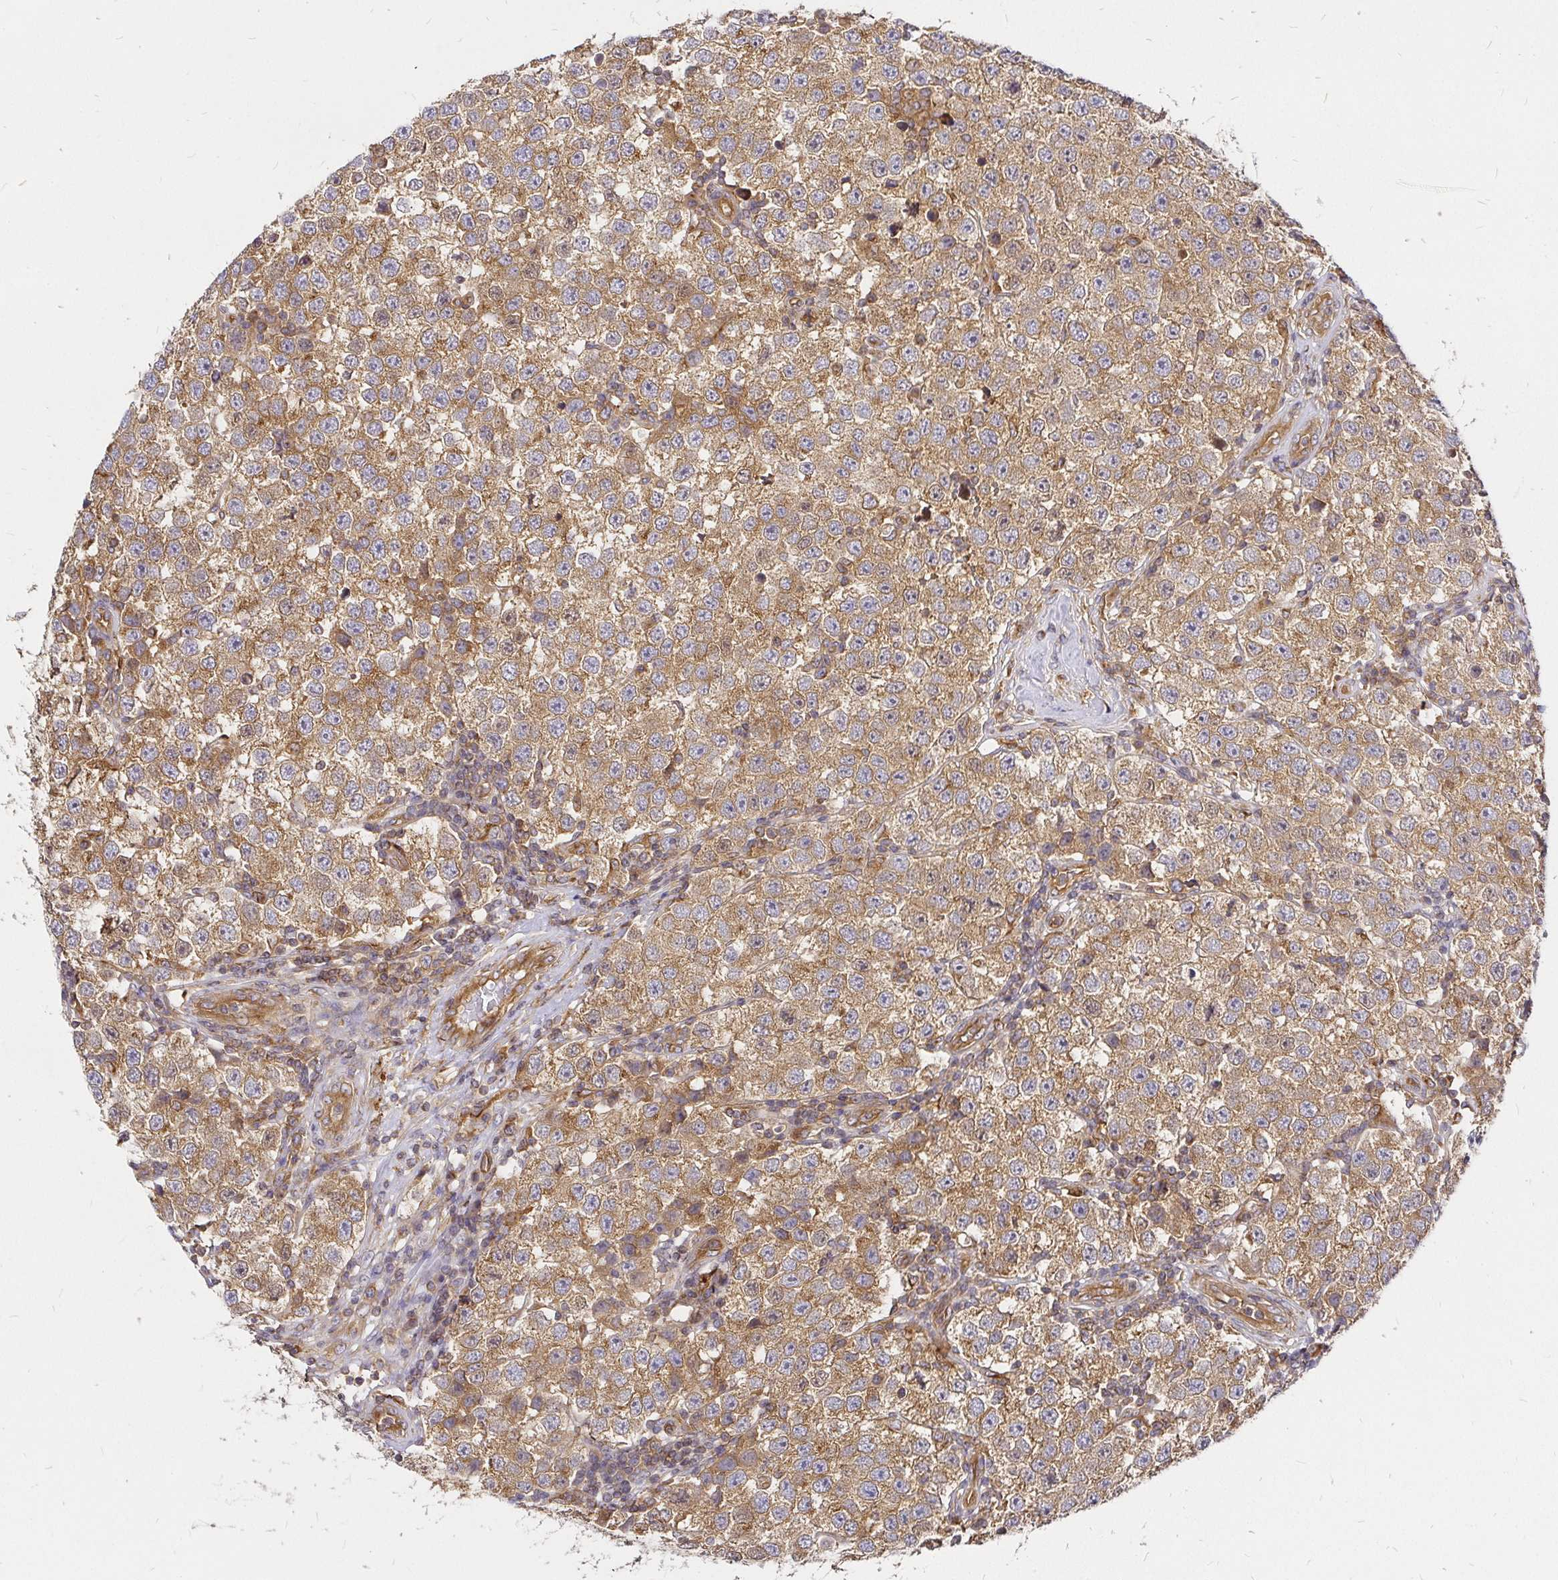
{"staining": {"intensity": "moderate", "quantity": ">75%", "location": "cytoplasmic/membranous"}, "tissue": "testis cancer", "cell_type": "Tumor cells", "image_type": "cancer", "snomed": [{"axis": "morphology", "description": "Seminoma, NOS"}, {"axis": "topography", "description": "Testis"}], "caption": "An immunohistochemistry (IHC) micrograph of tumor tissue is shown. Protein staining in brown labels moderate cytoplasmic/membranous positivity in testis cancer (seminoma) within tumor cells.", "gene": "KIF5B", "patient": {"sex": "male", "age": 34}}